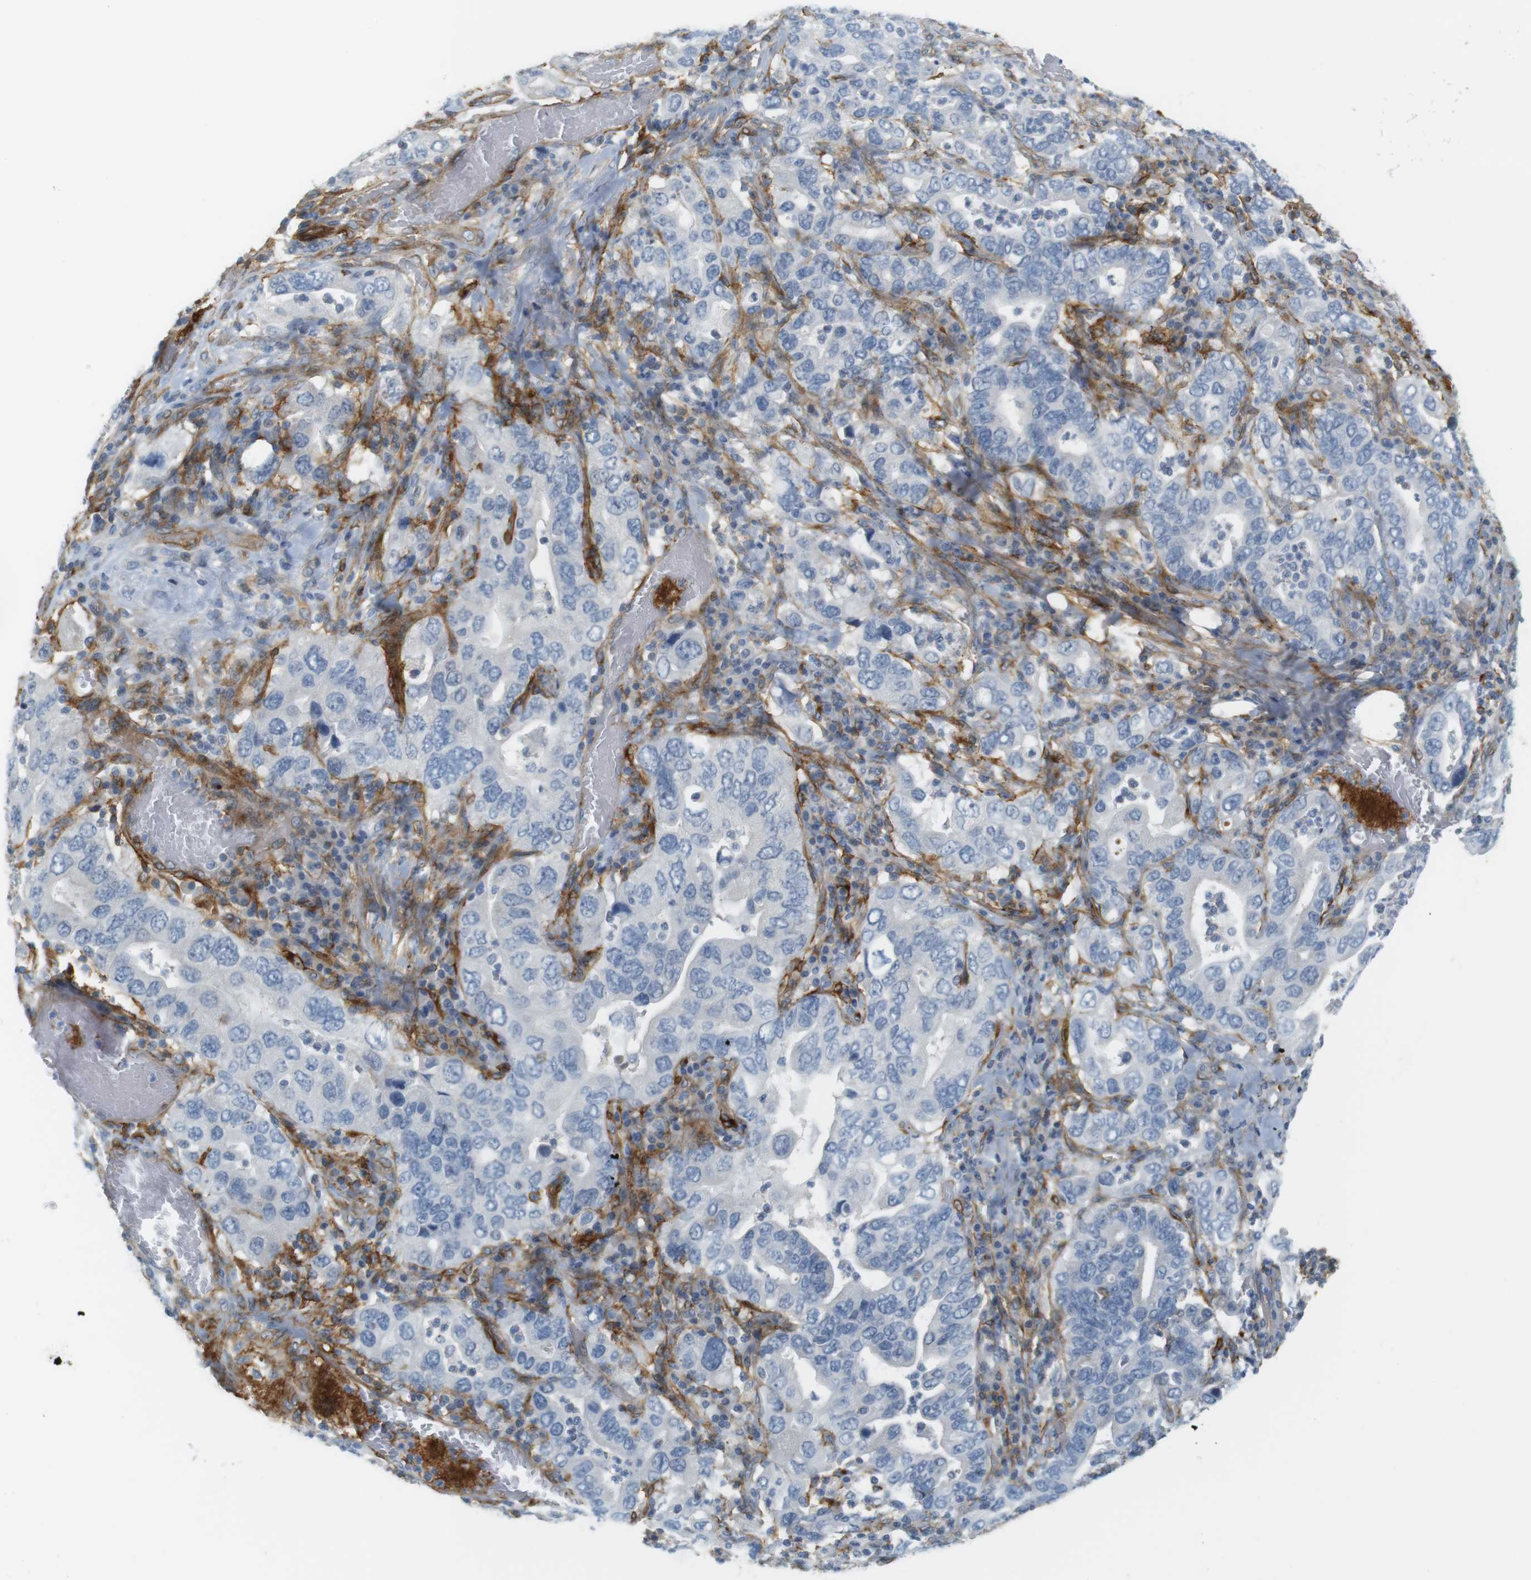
{"staining": {"intensity": "negative", "quantity": "none", "location": "none"}, "tissue": "stomach cancer", "cell_type": "Tumor cells", "image_type": "cancer", "snomed": [{"axis": "morphology", "description": "Adenocarcinoma, NOS"}, {"axis": "topography", "description": "Stomach, upper"}], "caption": "The image exhibits no staining of tumor cells in adenocarcinoma (stomach).", "gene": "F2R", "patient": {"sex": "male", "age": 62}}